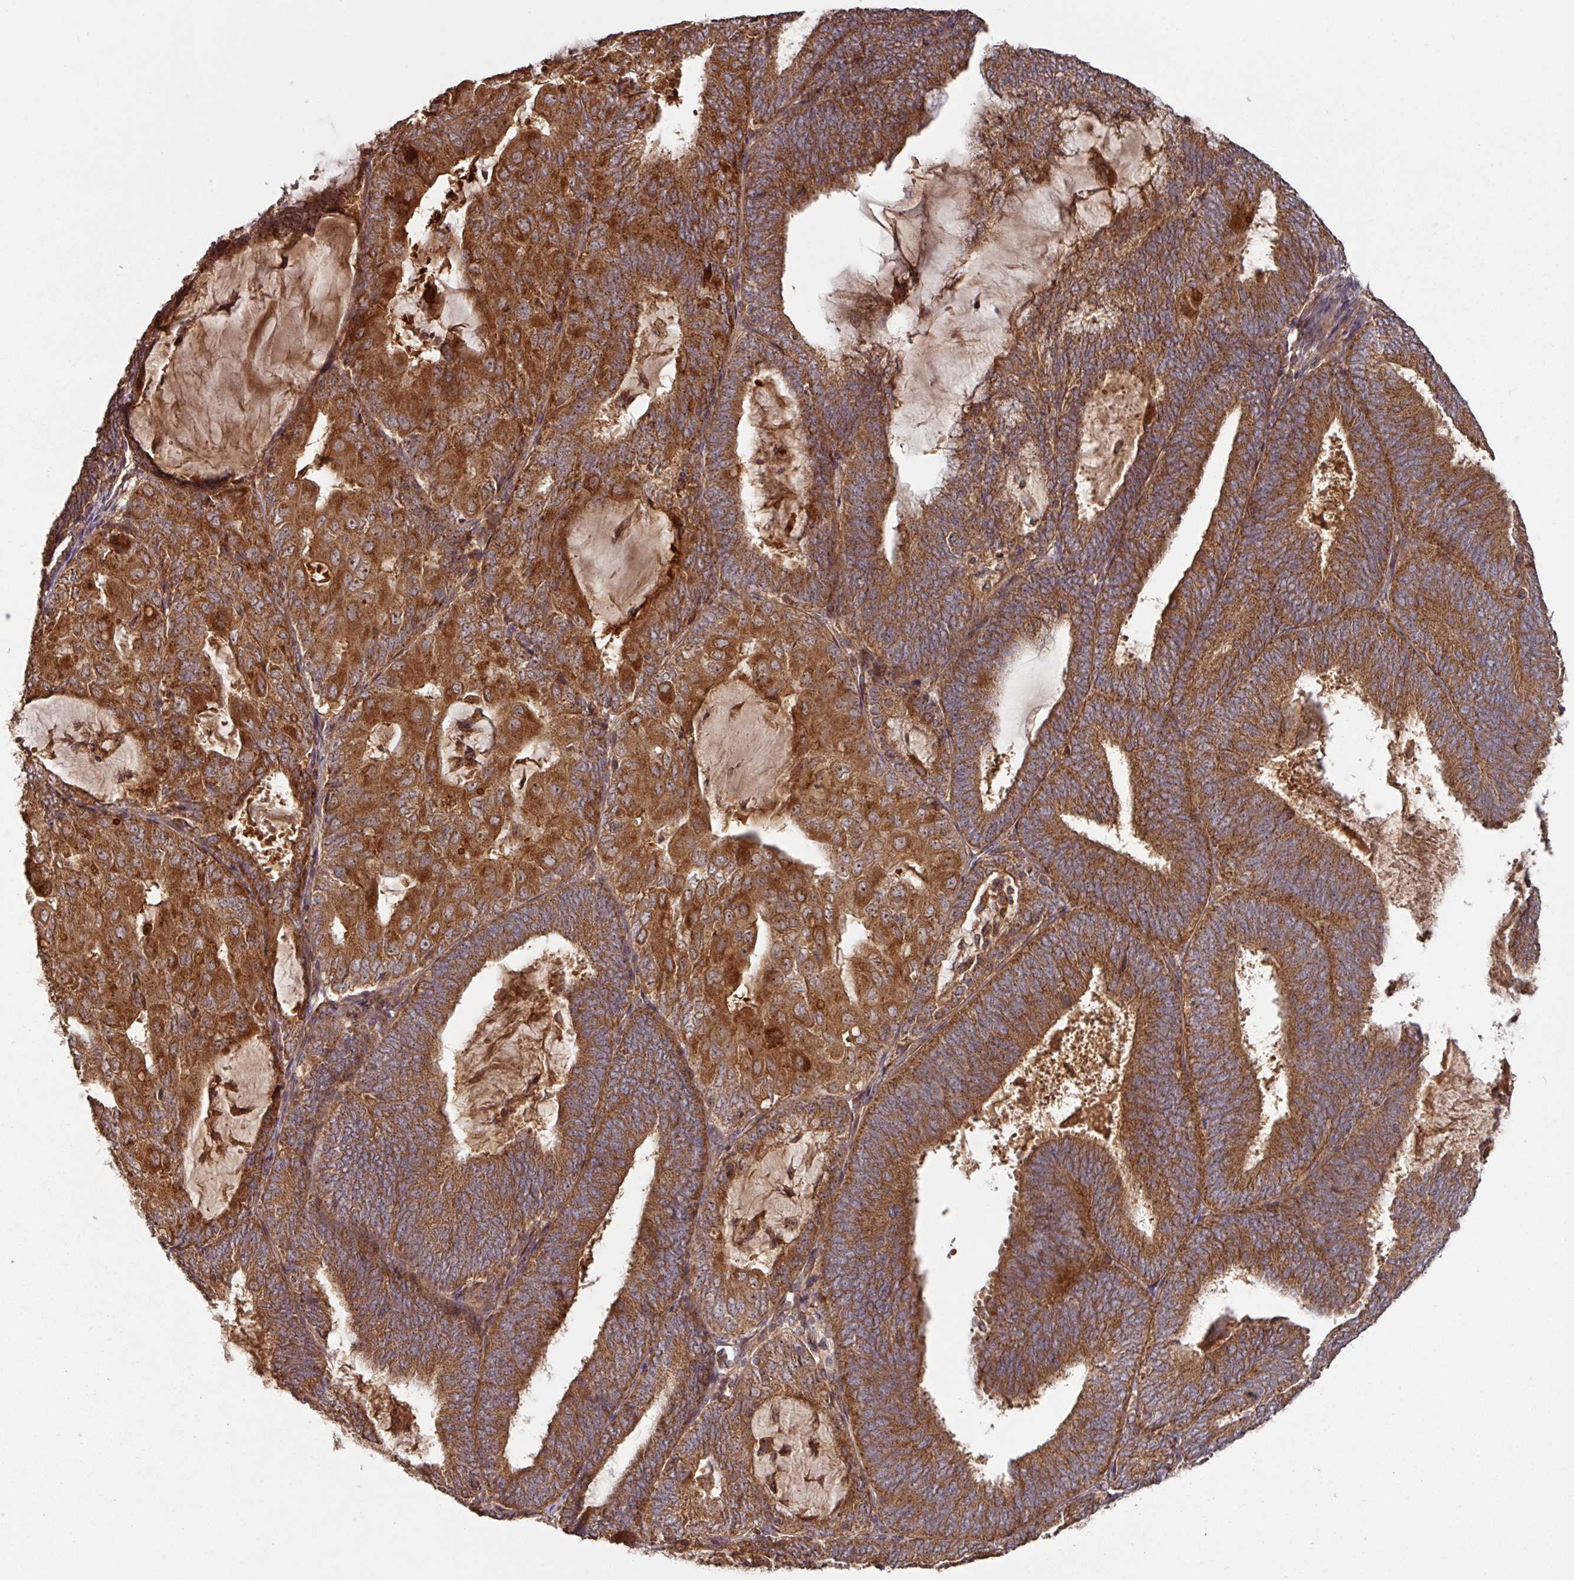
{"staining": {"intensity": "strong", "quantity": ">75%", "location": "cytoplasmic/membranous,nuclear"}, "tissue": "endometrial cancer", "cell_type": "Tumor cells", "image_type": "cancer", "snomed": [{"axis": "morphology", "description": "Adenocarcinoma, NOS"}, {"axis": "topography", "description": "Endometrium"}], "caption": "DAB immunohistochemical staining of endometrial cancer displays strong cytoplasmic/membranous and nuclear protein positivity in approximately >75% of tumor cells. (Stains: DAB in brown, nuclei in blue, Microscopy: brightfield microscopy at high magnification).", "gene": "MRRF", "patient": {"sex": "female", "age": 81}}